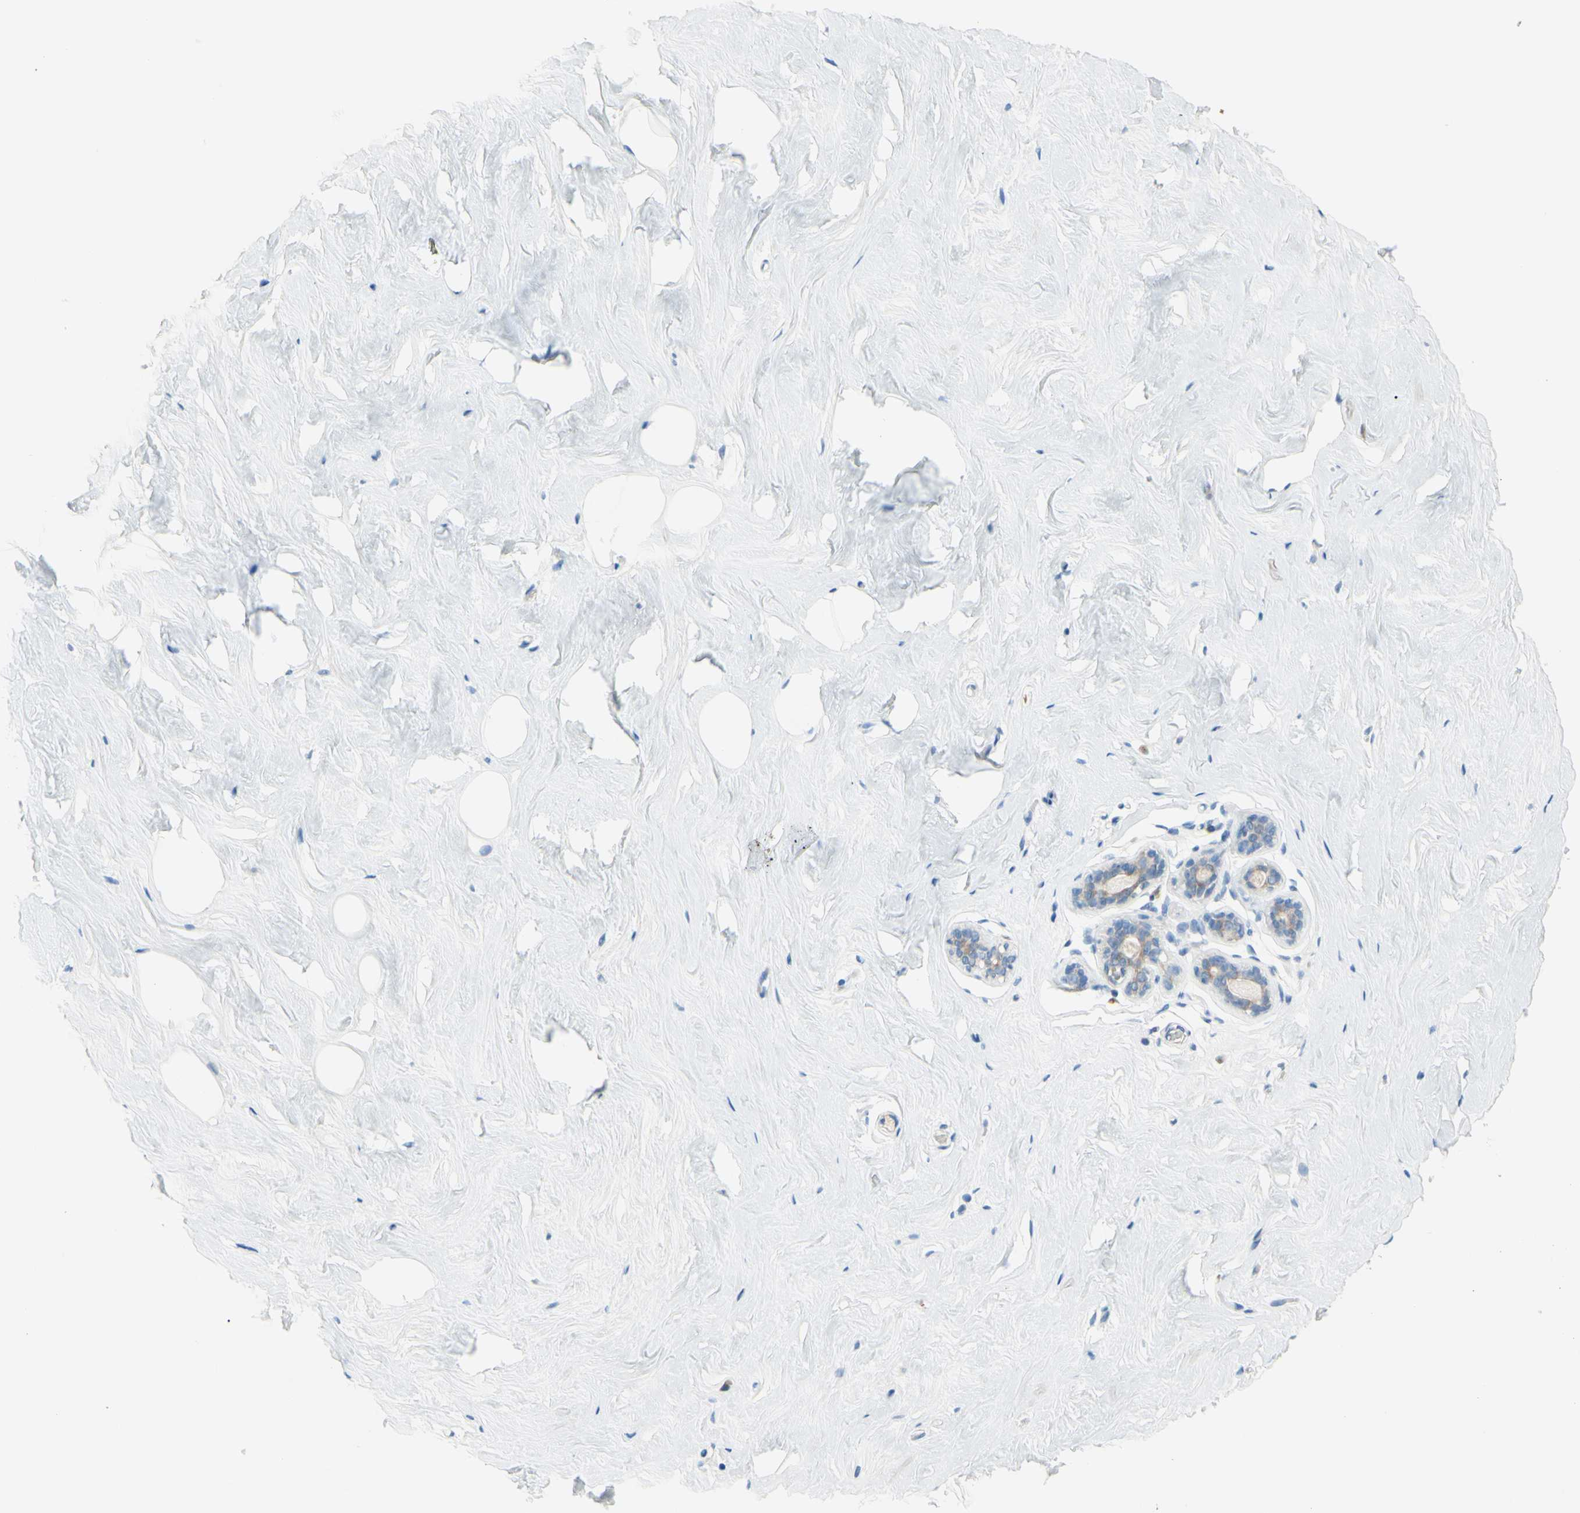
{"staining": {"intensity": "negative", "quantity": "none", "location": "none"}, "tissue": "breast", "cell_type": "Adipocytes", "image_type": "normal", "snomed": [{"axis": "morphology", "description": "Normal tissue, NOS"}, {"axis": "topography", "description": "Breast"}], "caption": "DAB (3,3'-diaminobenzidine) immunohistochemical staining of normal breast reveals no significant positivity in adipocytes. (DAB immunohistochemistry with hematoxylin counter stain).", "gene": "FRMD4B", "patient": {"sex": "female", "age": 75}}